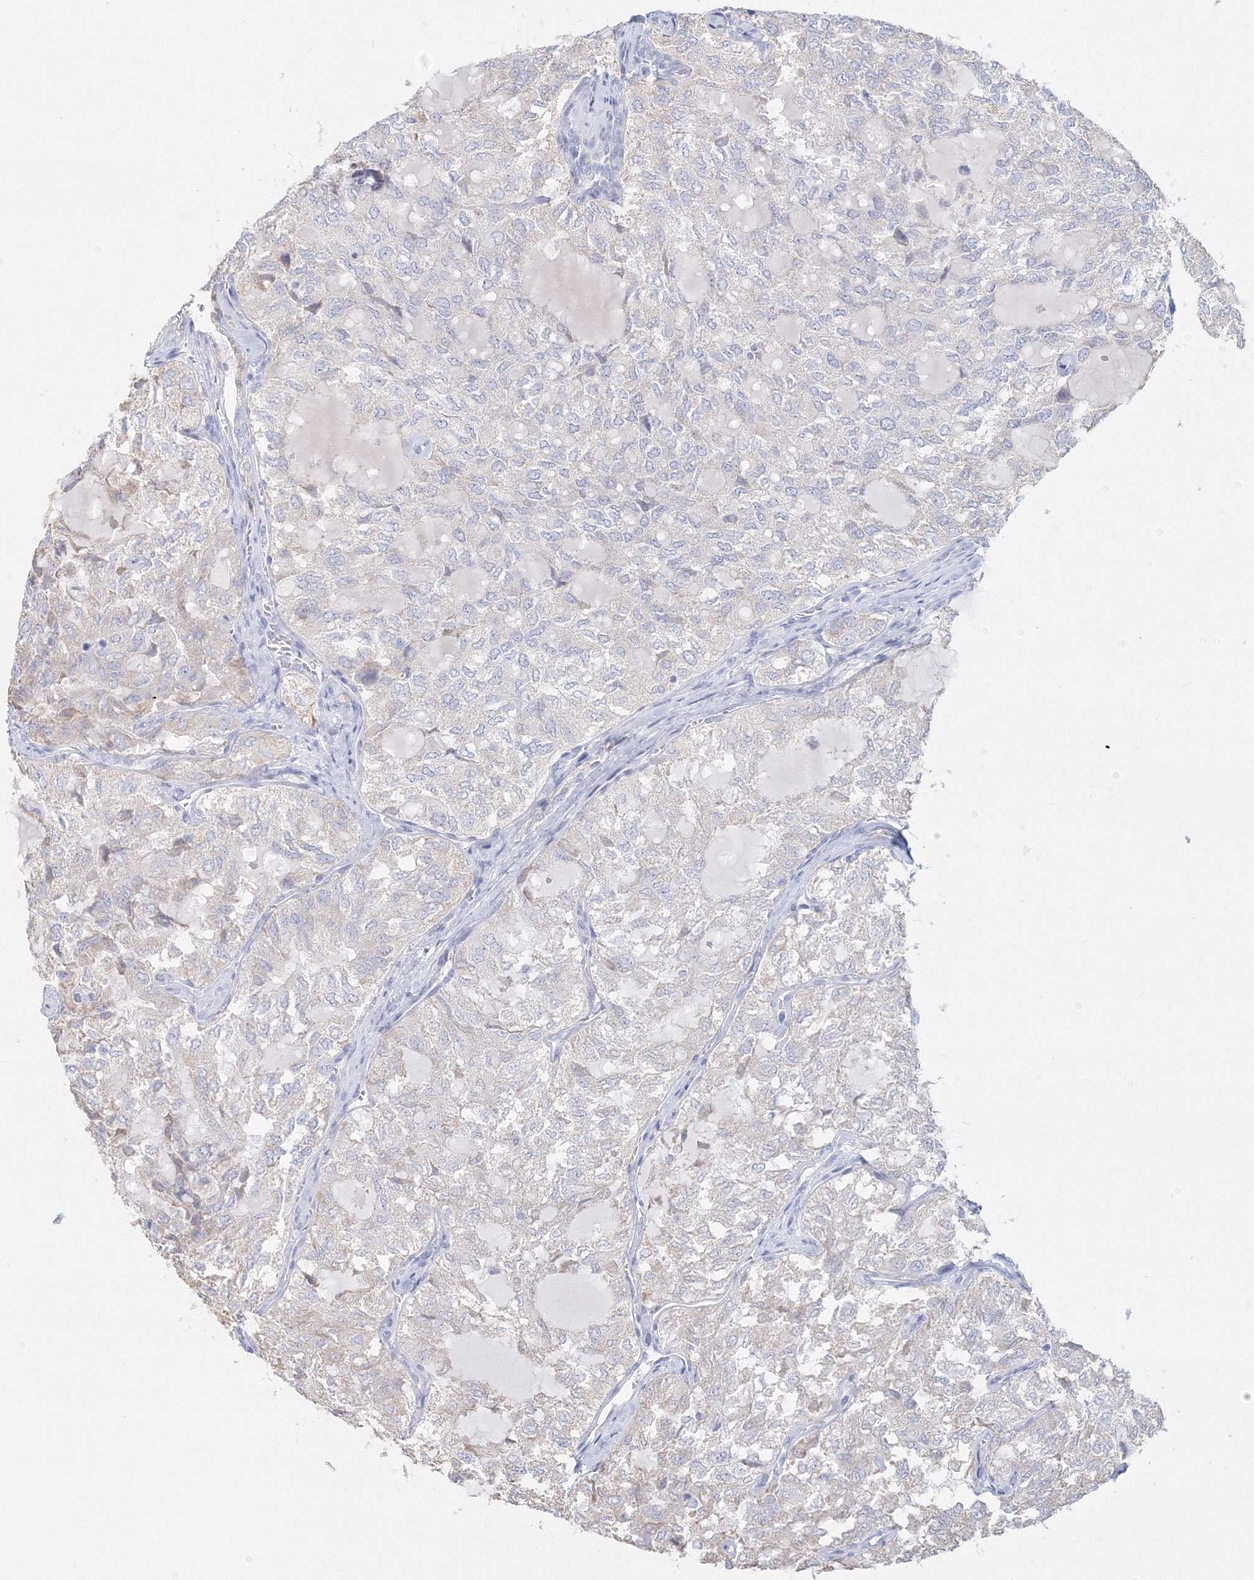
{"staining": {"intensity": "weak", "quantity": "<25%", "location": "cytoplasmic/membranous"}, "tissue": "thyroid cancer", "cell_type": "Tumor cells", "image_type": "cancer", "snomed": [{"axis": "morphology", "description": "Follicular adenoma carcinoma, NOS"}, {"axis": "topography", "description": "Thyroid gland"}], "caption": "An image of human thyroid cancer is negative for staining in tumor cells. (Brightfield microscopy of DAB IHC at high magnification).", "gene": "VSIG1", "patient": {"sex": "male", "age": 75}}